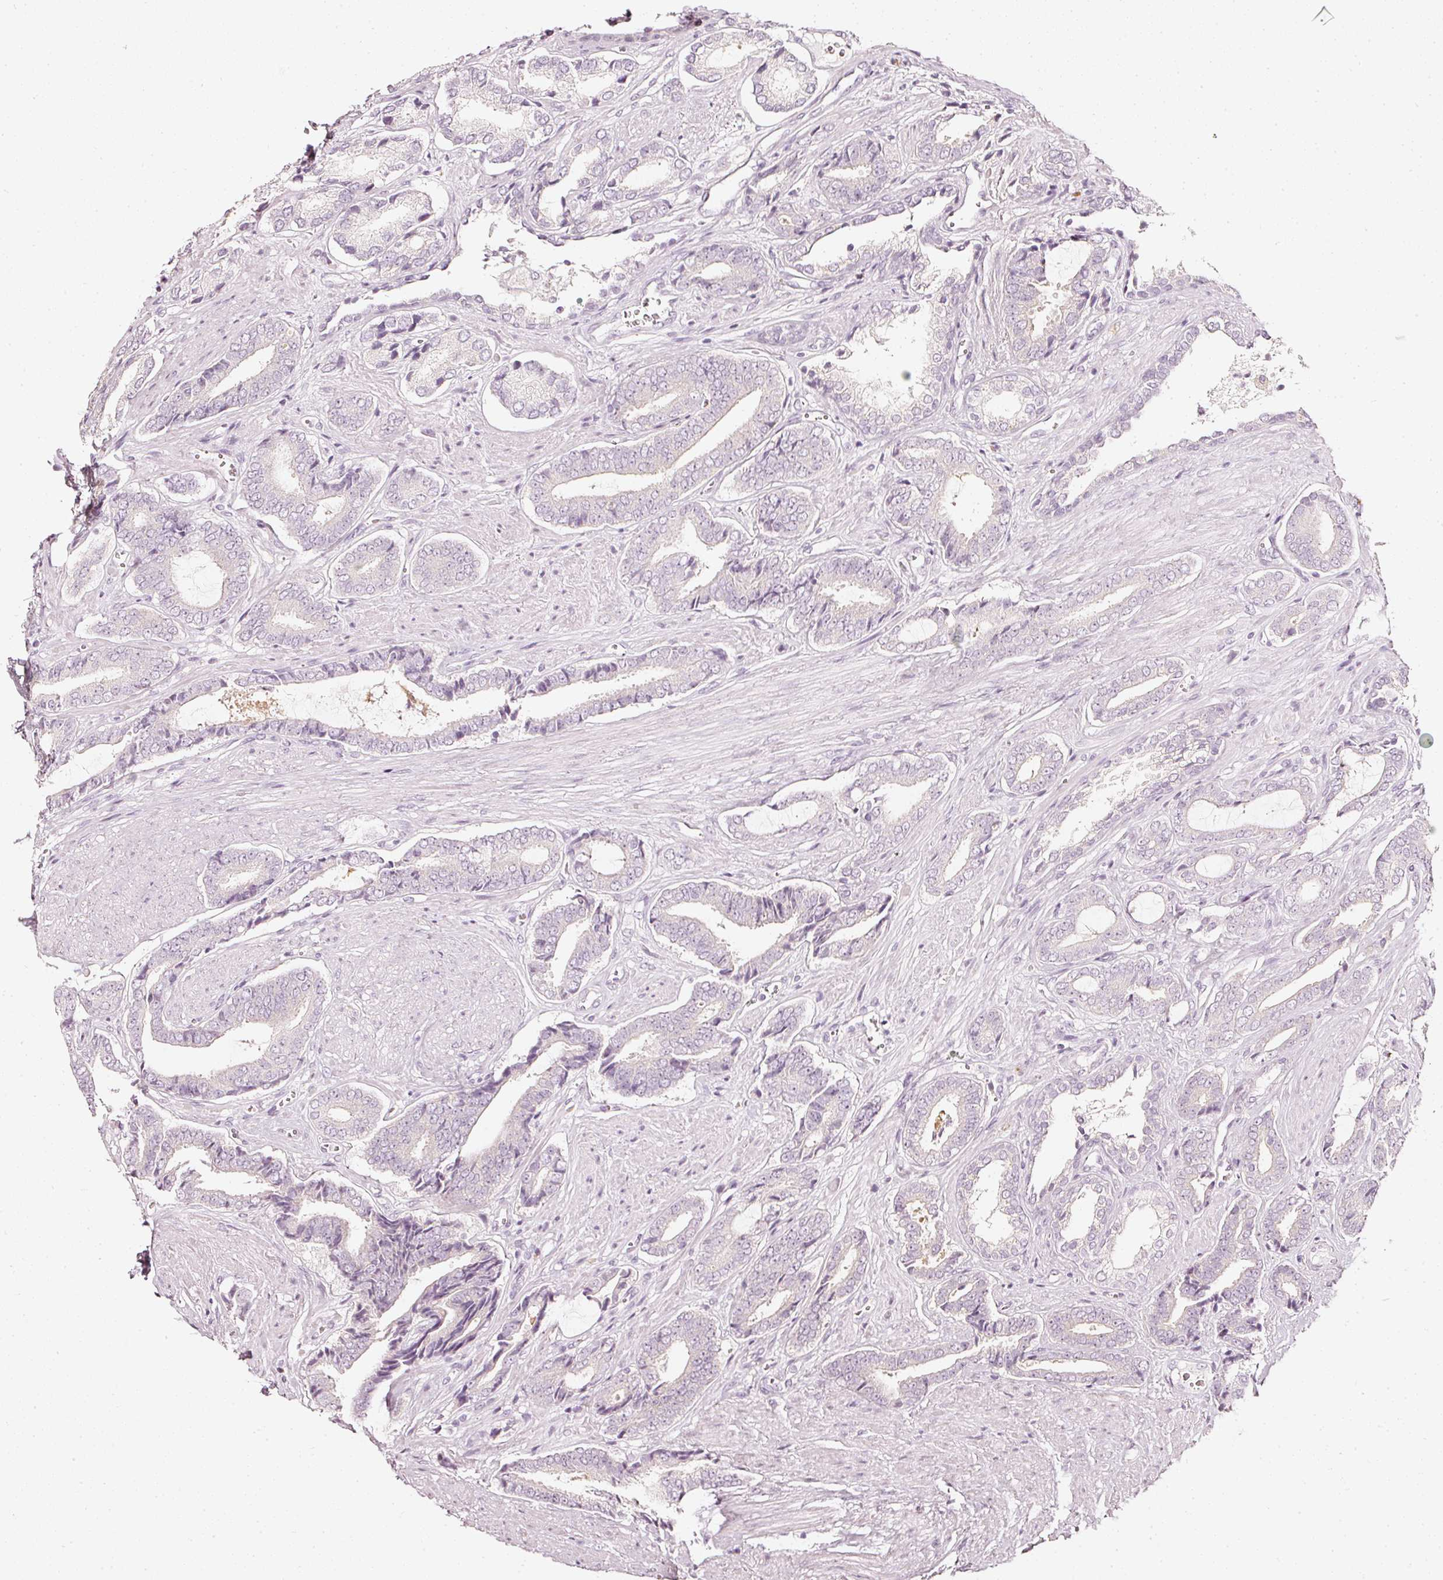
{"staining": {"intensity": "negative", "quantity": "none", "location": "none"}, "tissue": "prostate cancer", "cell_type": "Tumor cells", "image_type": "cancer", "snomed": [{"axis": "morphology", "description": "Adenocarcinoma, NOS"}, {"axis": "topography", "description": "Prostate and seminal vesicle, NOS"}], "caption": "Micrograph shows no significant protein expression in tumor cells of prostate adenocarcinoma.", "gene": "CNP", "patient": {"sex": "male", "age": 76}}